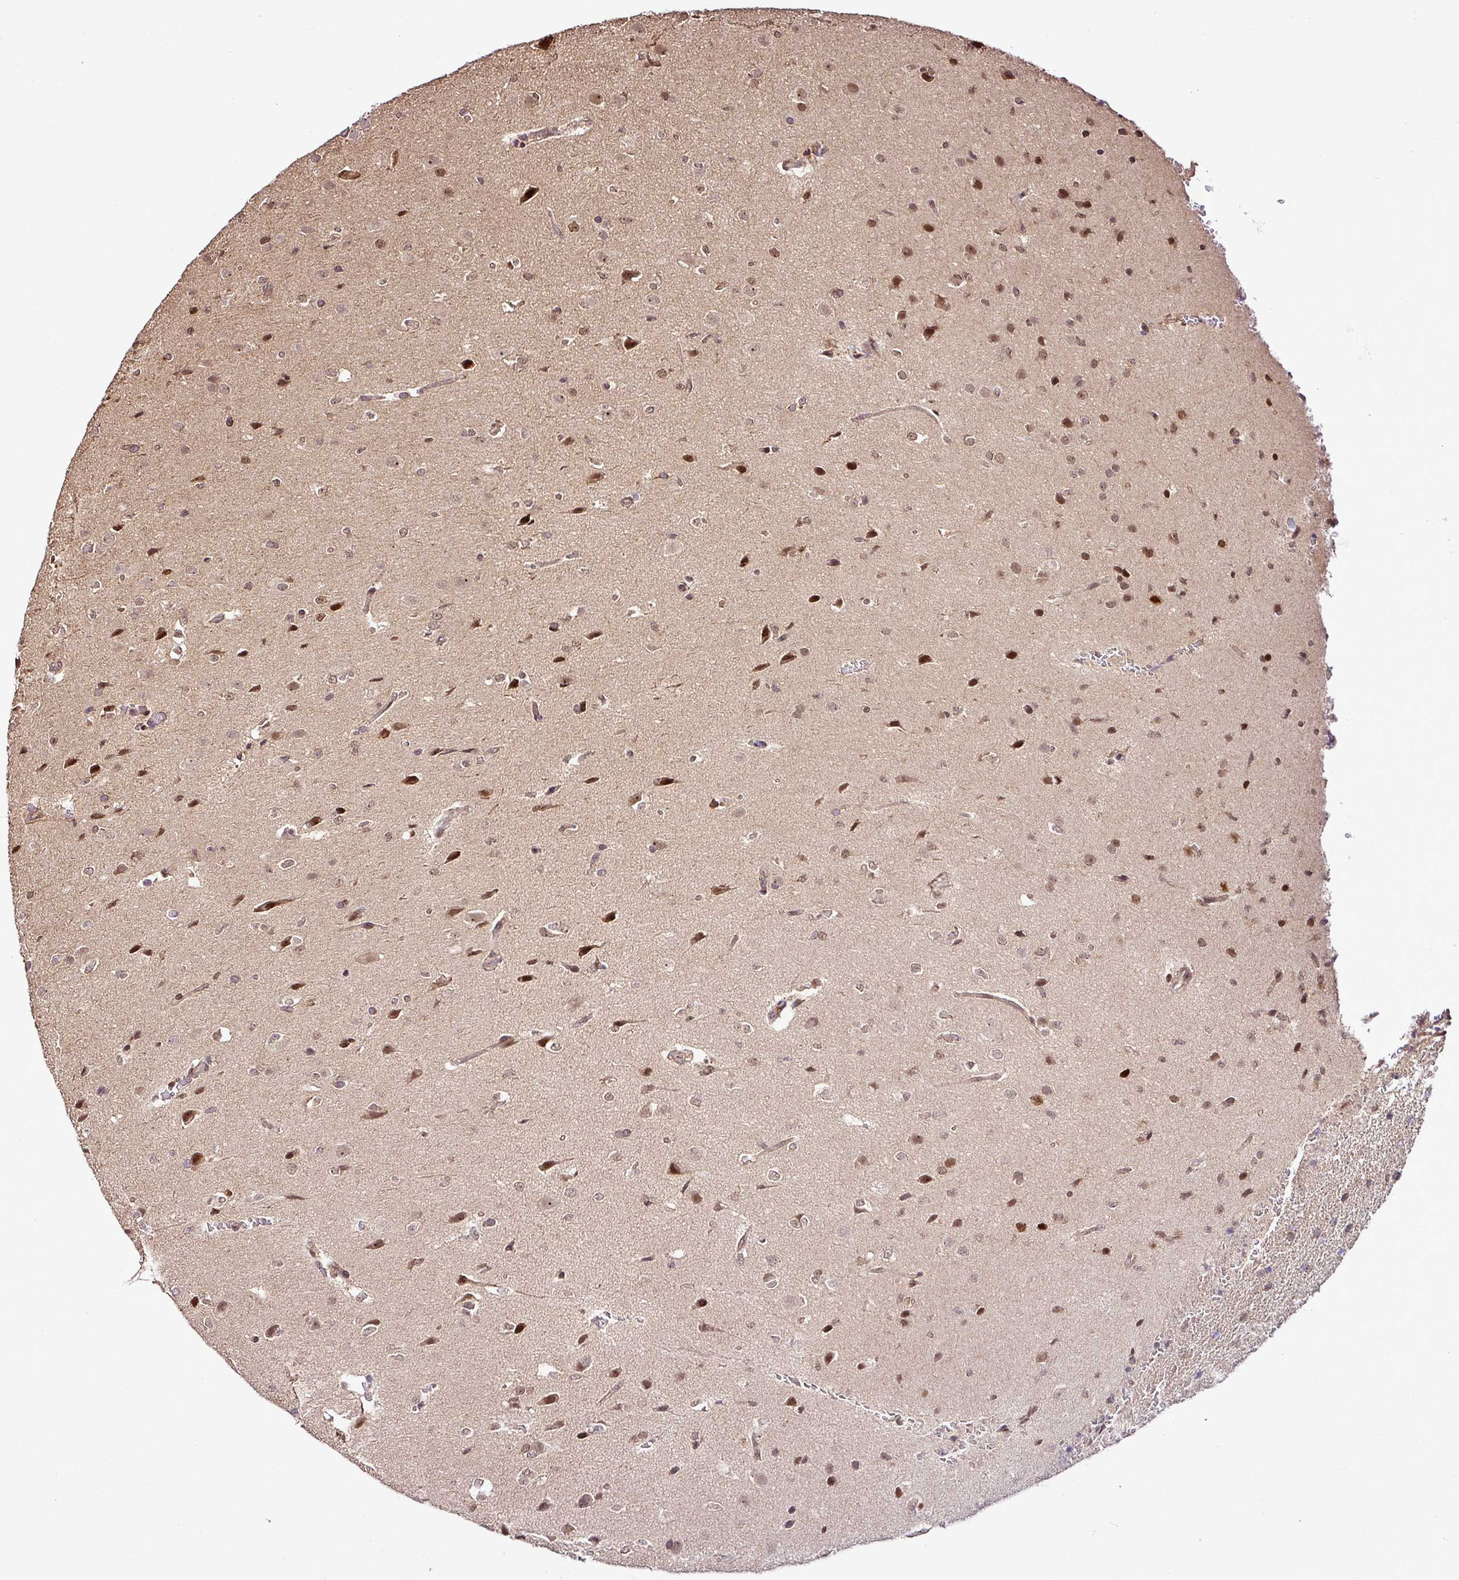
{"staining": {"intensity": "moderate", "quantity": "25%-75%", "location": "cytoplasmic/membranous,nuclear"}, "tissue": "glioma", "cell_type": "Tumor cells", "image_type": "cancer", "snomed": [{"axis": "morphology", "description": "Glioma, malignant, Low grade"}, {"axis": "topography", "description": "Brain"}], "caption": "Glioma was stained to show a protein in brown. There is medium levels of moderate cytoplasmic/membranous and nuclear staining in approximately 25%-75% of tumor cells. (IHC, brightfield microscopy, high magnification).", "gene": "FAM153A", "patient": {"sex": "female", "age": 33}}